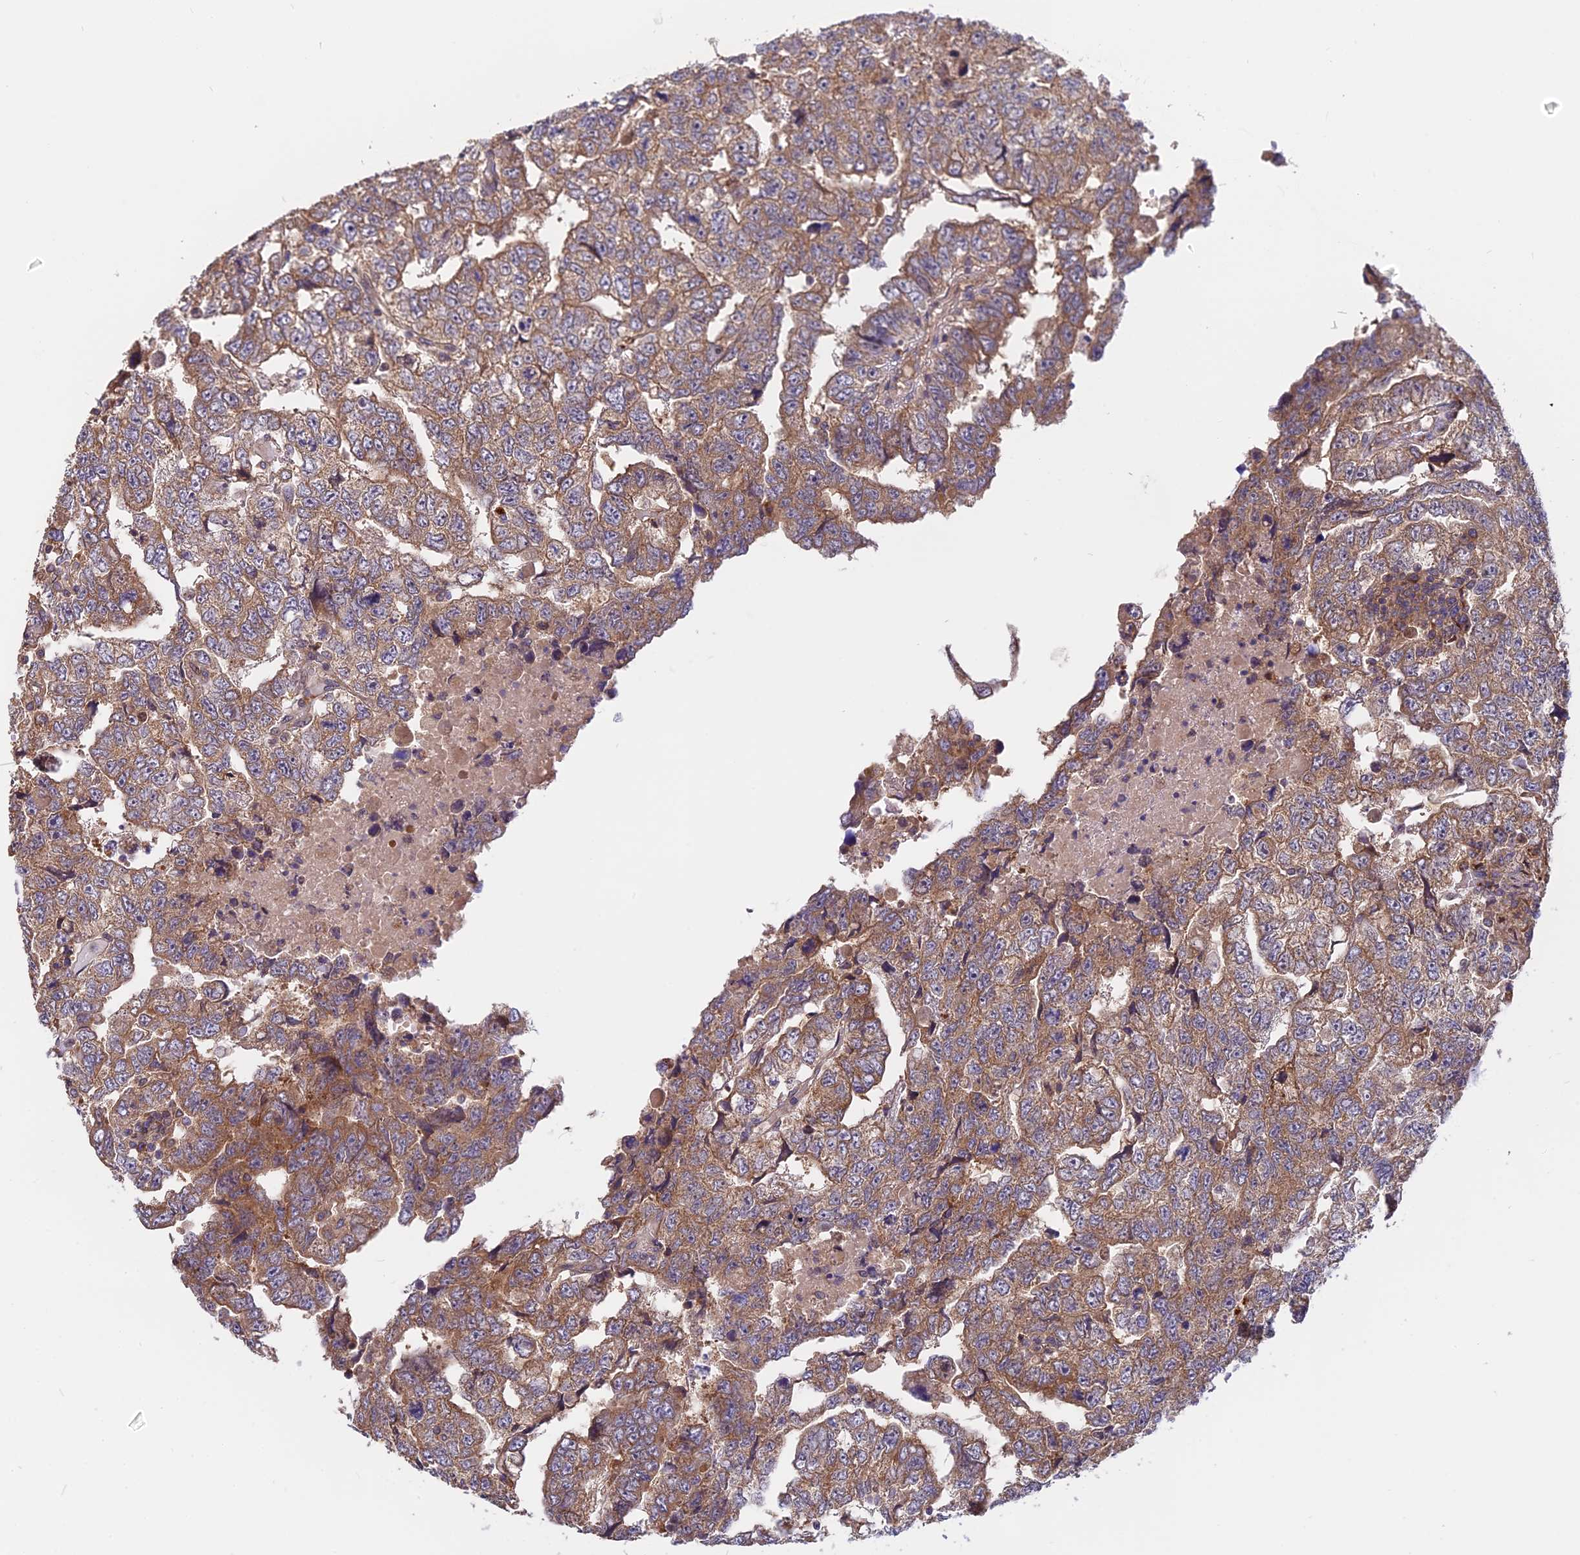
{"staining": {"intensity": "moderate", "quantity": ">75%", "location": "cytoplasmic/membranous"}, "tissue": "testis cancer", "cell_type": "Tumor cells", "image_type": "cancer", "snomed": [{"axis": "morphology", "description": "Carcinoma, Embryonal, NOS"}, {"axis": "topography", "description": "Testis"}], "caption": "Testis embryonal carcinoma tissue exhibits moderate cytoplasmic/membranous positivity in about >75% of tumor cells", "gene": "IL21R", "patient": {"sex": "male", "age": 36}}